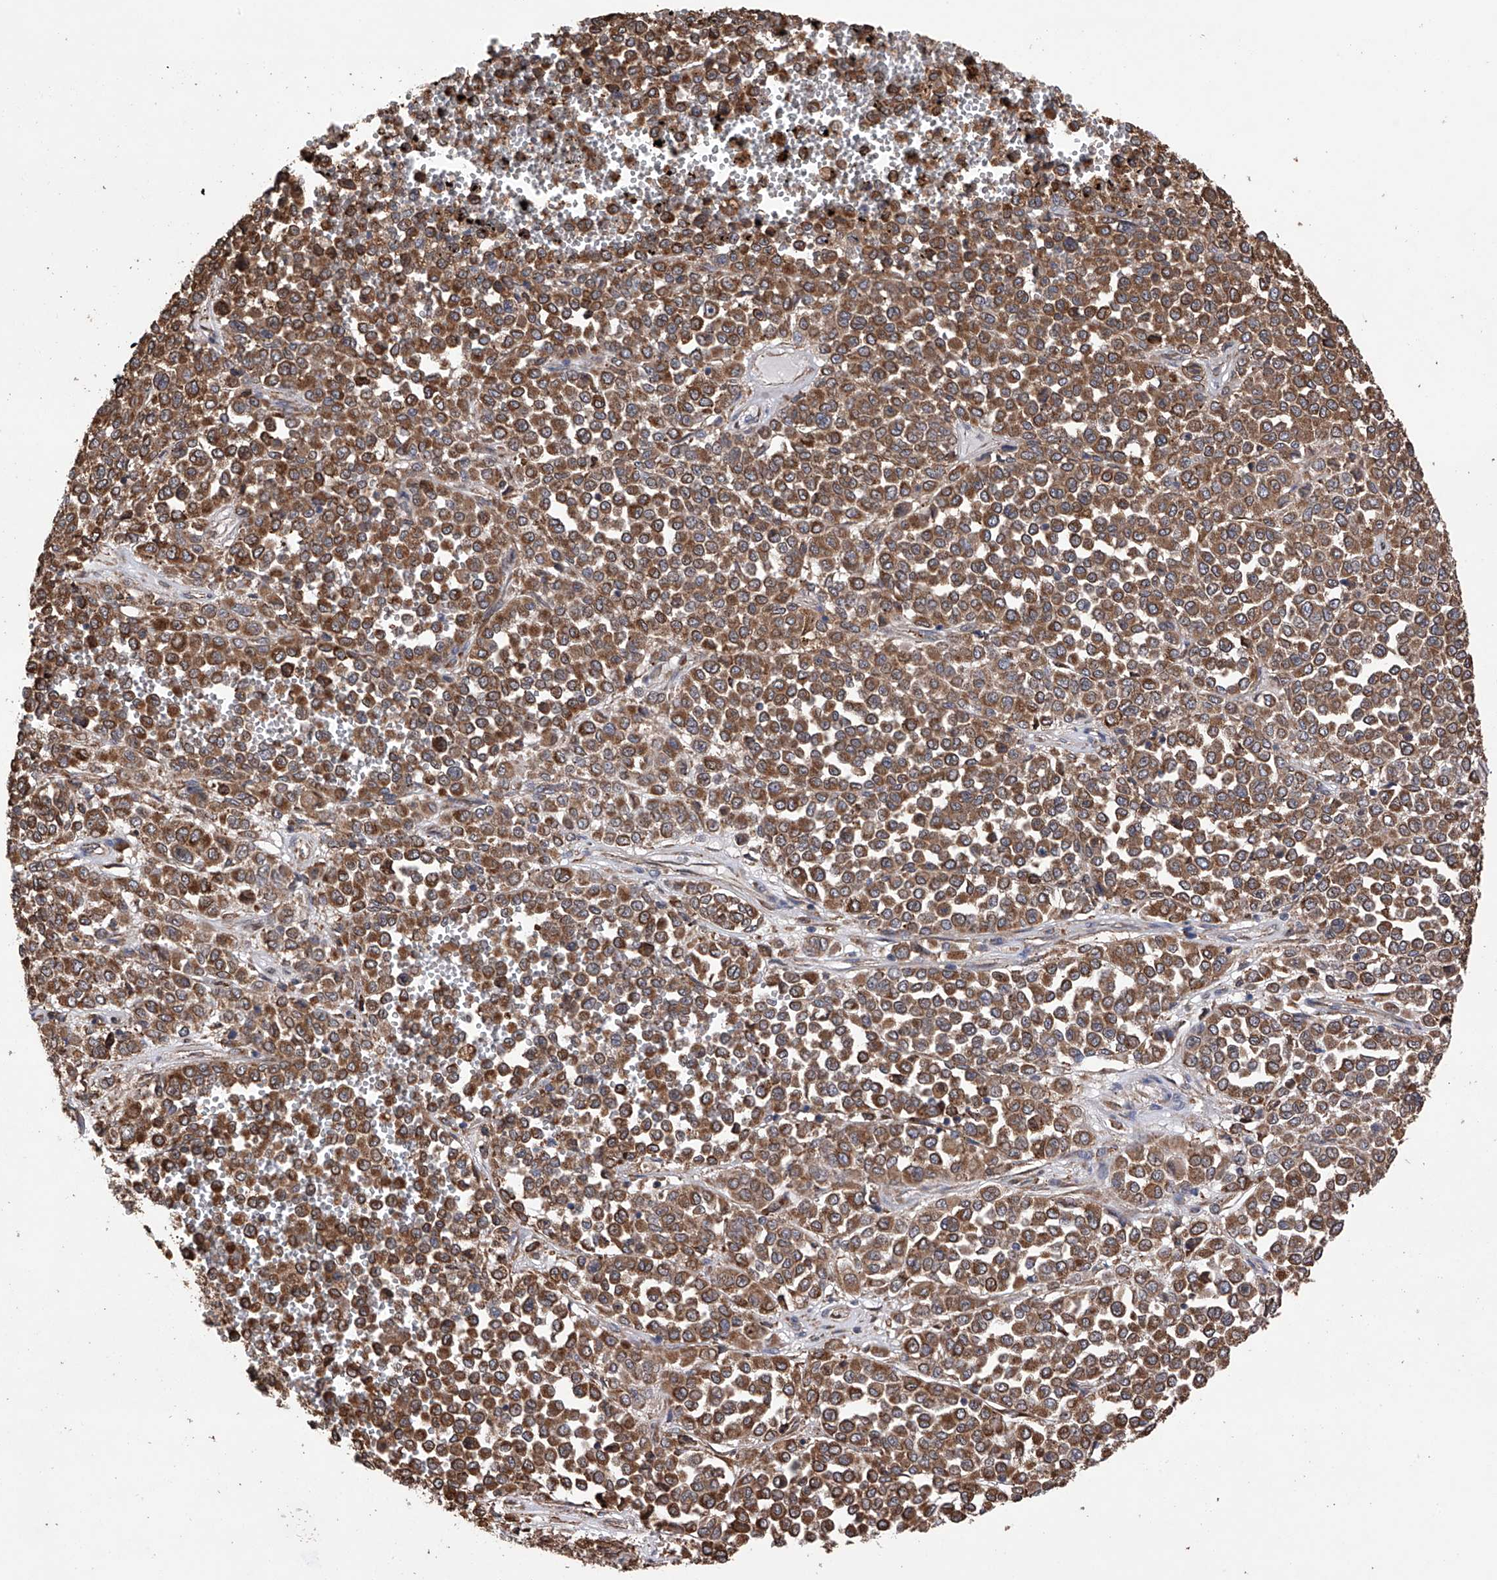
{"staining": {"intensity": "moderate", "quantity": ">75%", "location": "cytoplasmic/membranous"}, "tissue": "melanoma", "cell_type": "Tumor cells", "image_type": "cancer", "snomed": [{"axis": "morphology", "description": "Malignant melanoma, Metastatic site"}, {"axis": "topography", "description": "Pancreas"}], "caption": "Melanoma was stained to show a protein in brown. There is medium levels of moderate cytoplasmic/membranous expression in approximately >75% of tumor cells.", "gene": "DNAH8", "patient": {"sex": "female", "age": 30}}